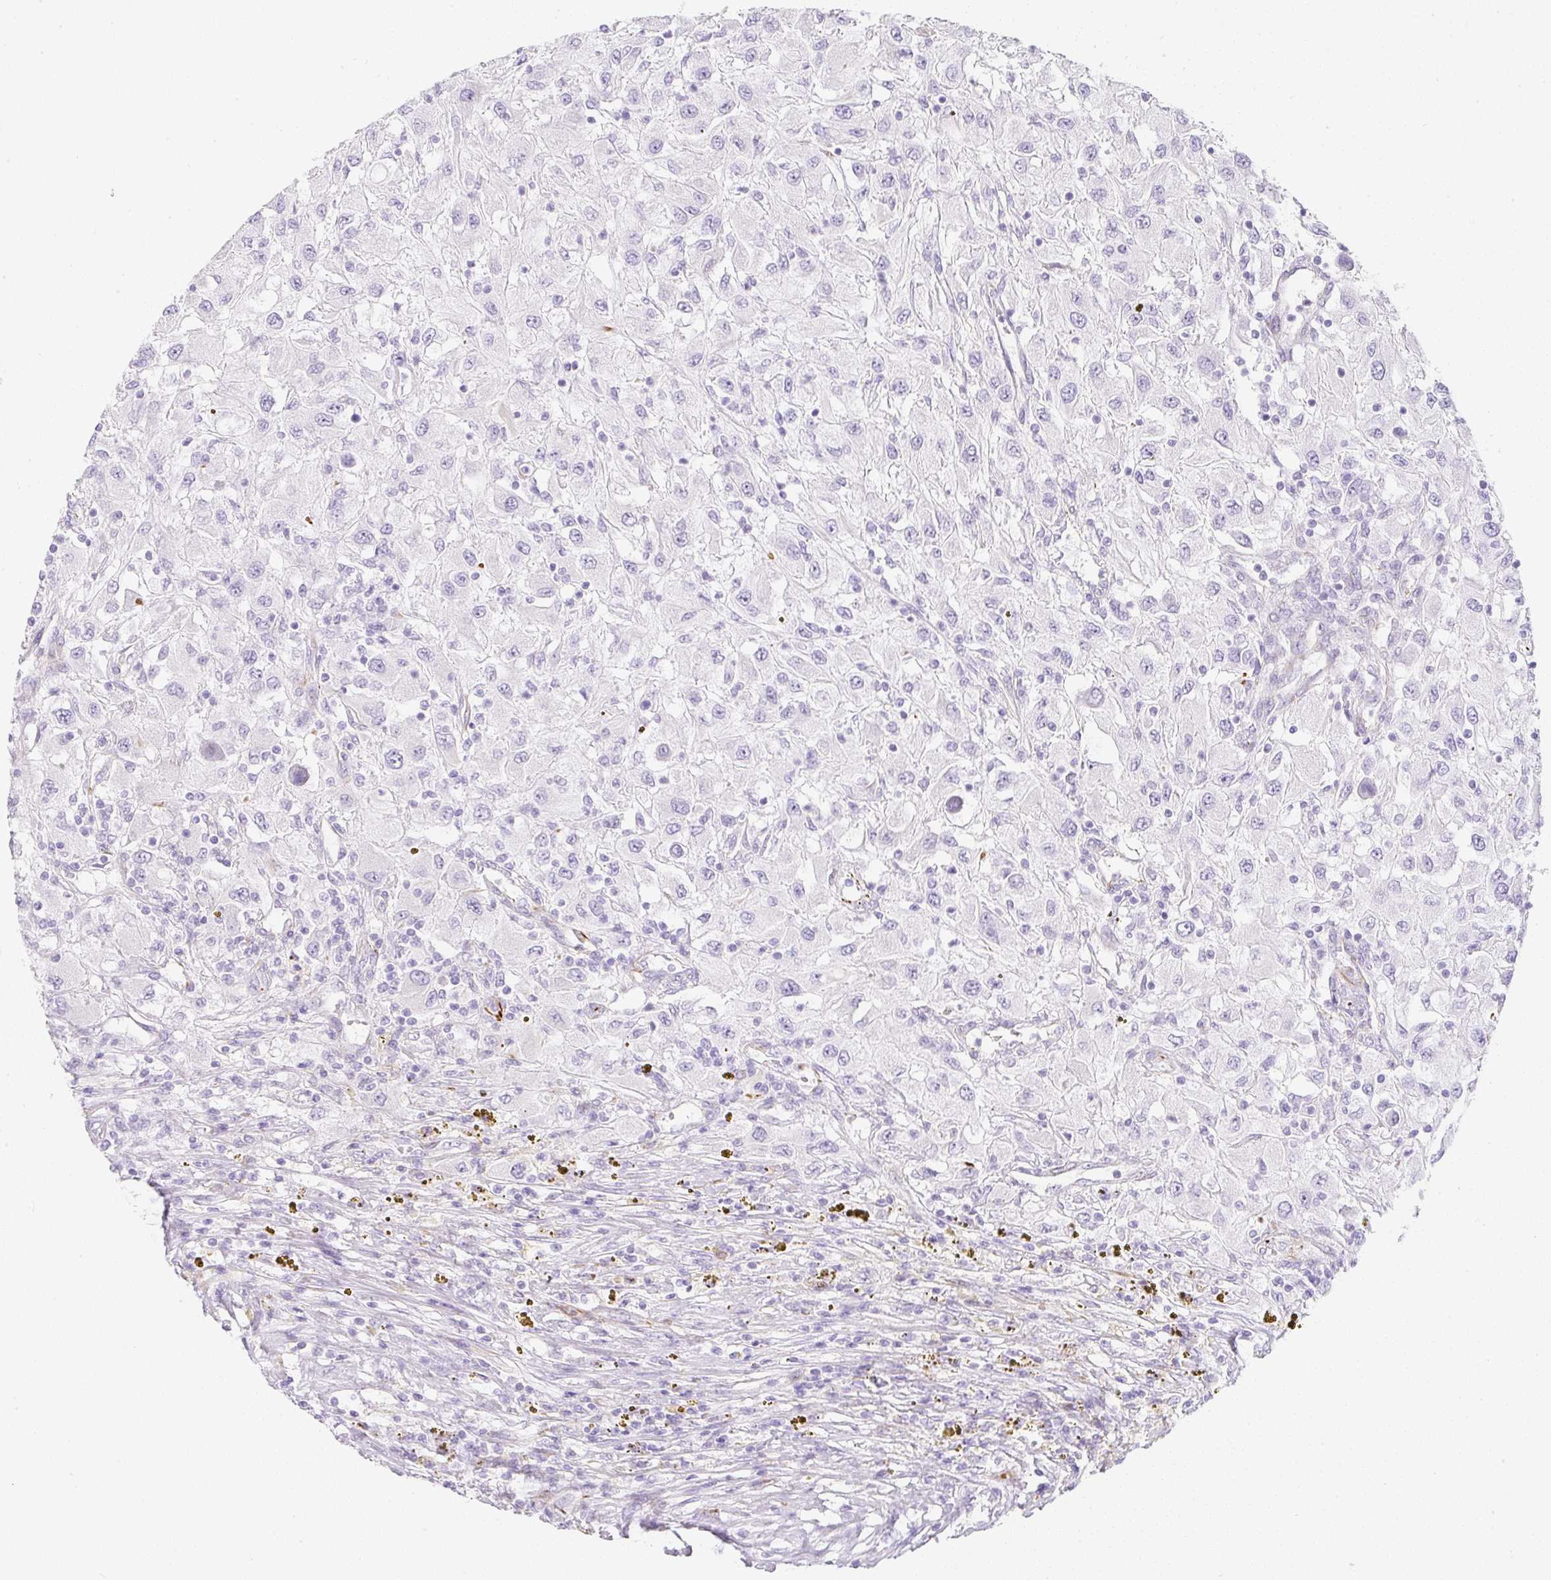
{"staining": {"intensity": "negative", "quantity": "none", "location": "none"}, "tissue": "renal cancer", "cell_type": "Tumor cells", "image_type": "cancer", "snomed": [{"axis": "morphology", "description": "Adenocarcinoma, NOS"}, {"axis": "topography", "description": "Kidney"}], "caption": "This is an immunohistochemistry (IHC) image of renal cancer. There is no positivity in tumor cells.", "gene": "ZNF689", "patient": {"sex": "female", "age": 67}}